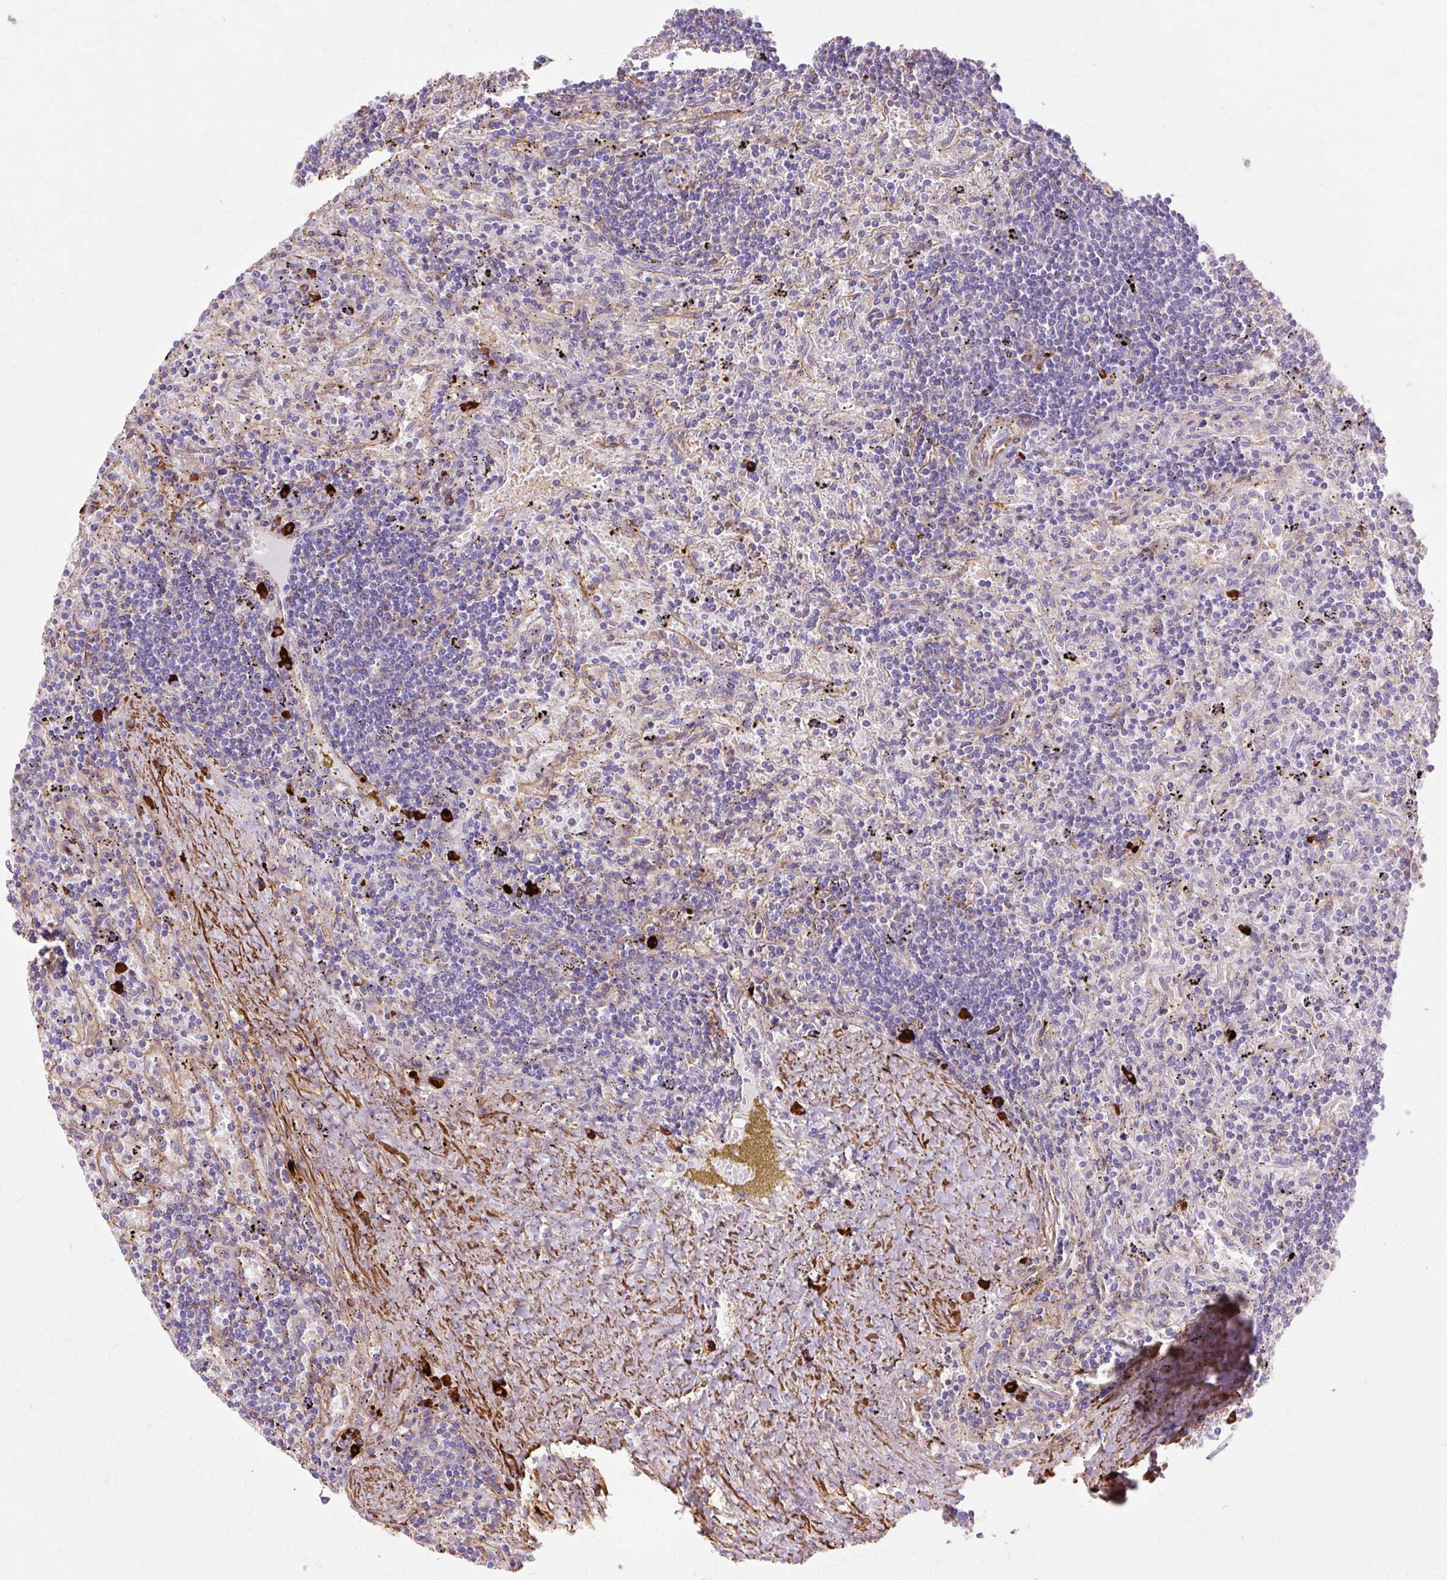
{"staining": {"intensity": "negative", "quantity": "none", "location": "none"}, "tissue": "lymphoma", "cell_type": "Tumor cells", "image_type": "cancer", "snomed": [{"axis": "morphology", "description": "Malignant lymphoma, non-Hodgkin's type, Low grade"}, {"axis": "topography", "description": "Spleen"}], "caption": "Lymphoma was stained to show a protein in brown. There is no significant expression in tumor cells.", "gene": "TBC1D2B", "patient": {"sex": "male", "age": 76}}